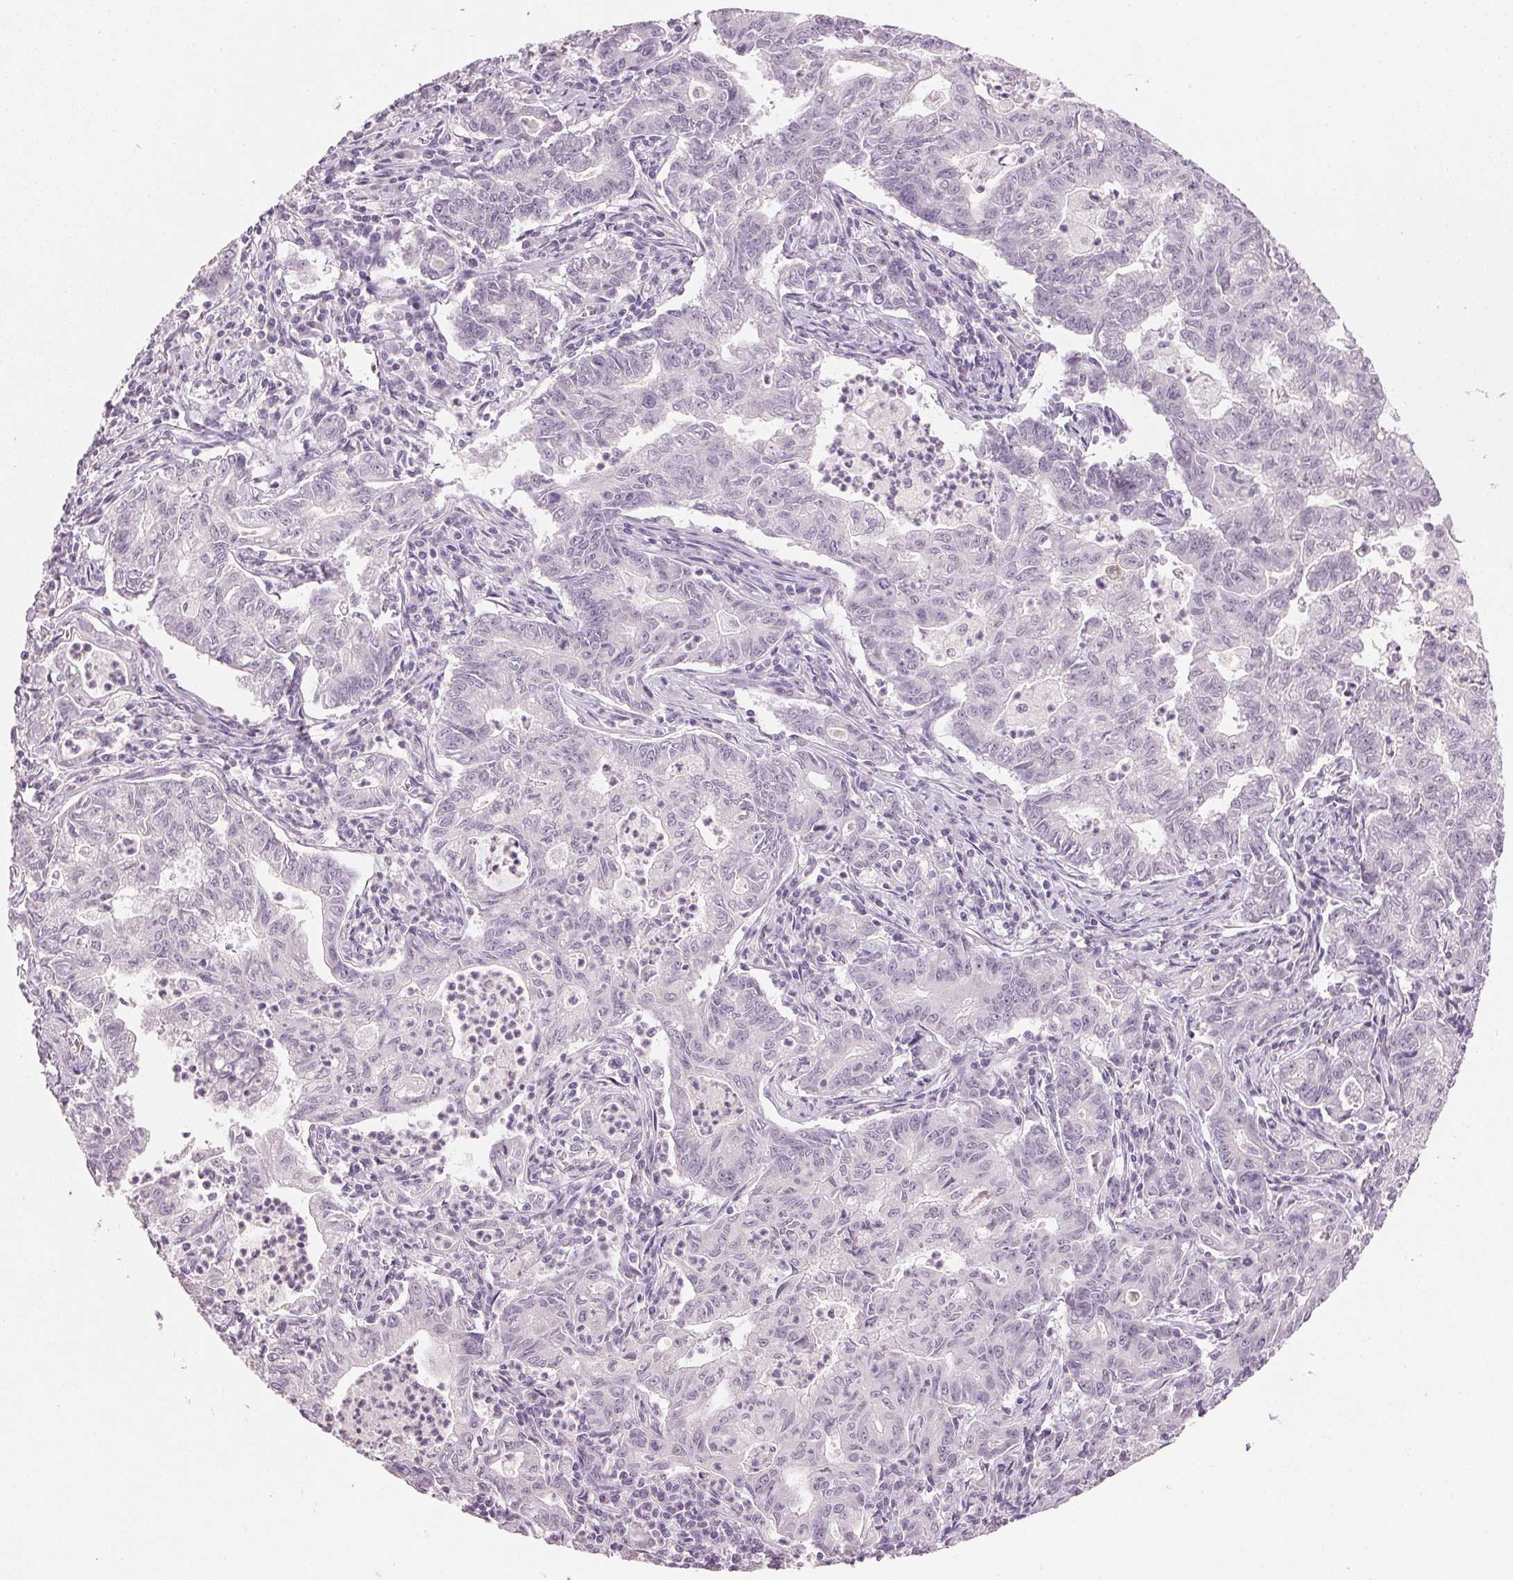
{"staining": {"intensity": "negative", "quantity": "none", "location": "none"}, "tissue": "stomach cancer", "cell_type": "Tumor cells", "image_type": "cancer", "snomed": [{"axis": "morphology", "description": "Adenocarcinoma, NOS"}, {"axis": "topography", "description": "Stomach, upper"}], "caption": "An image of human stomach cancer (adenocarcinoma) is negative for staining in tumor cells.", "gene": "IGFBP1", "patient": {"sex": "female", "age": 79}}